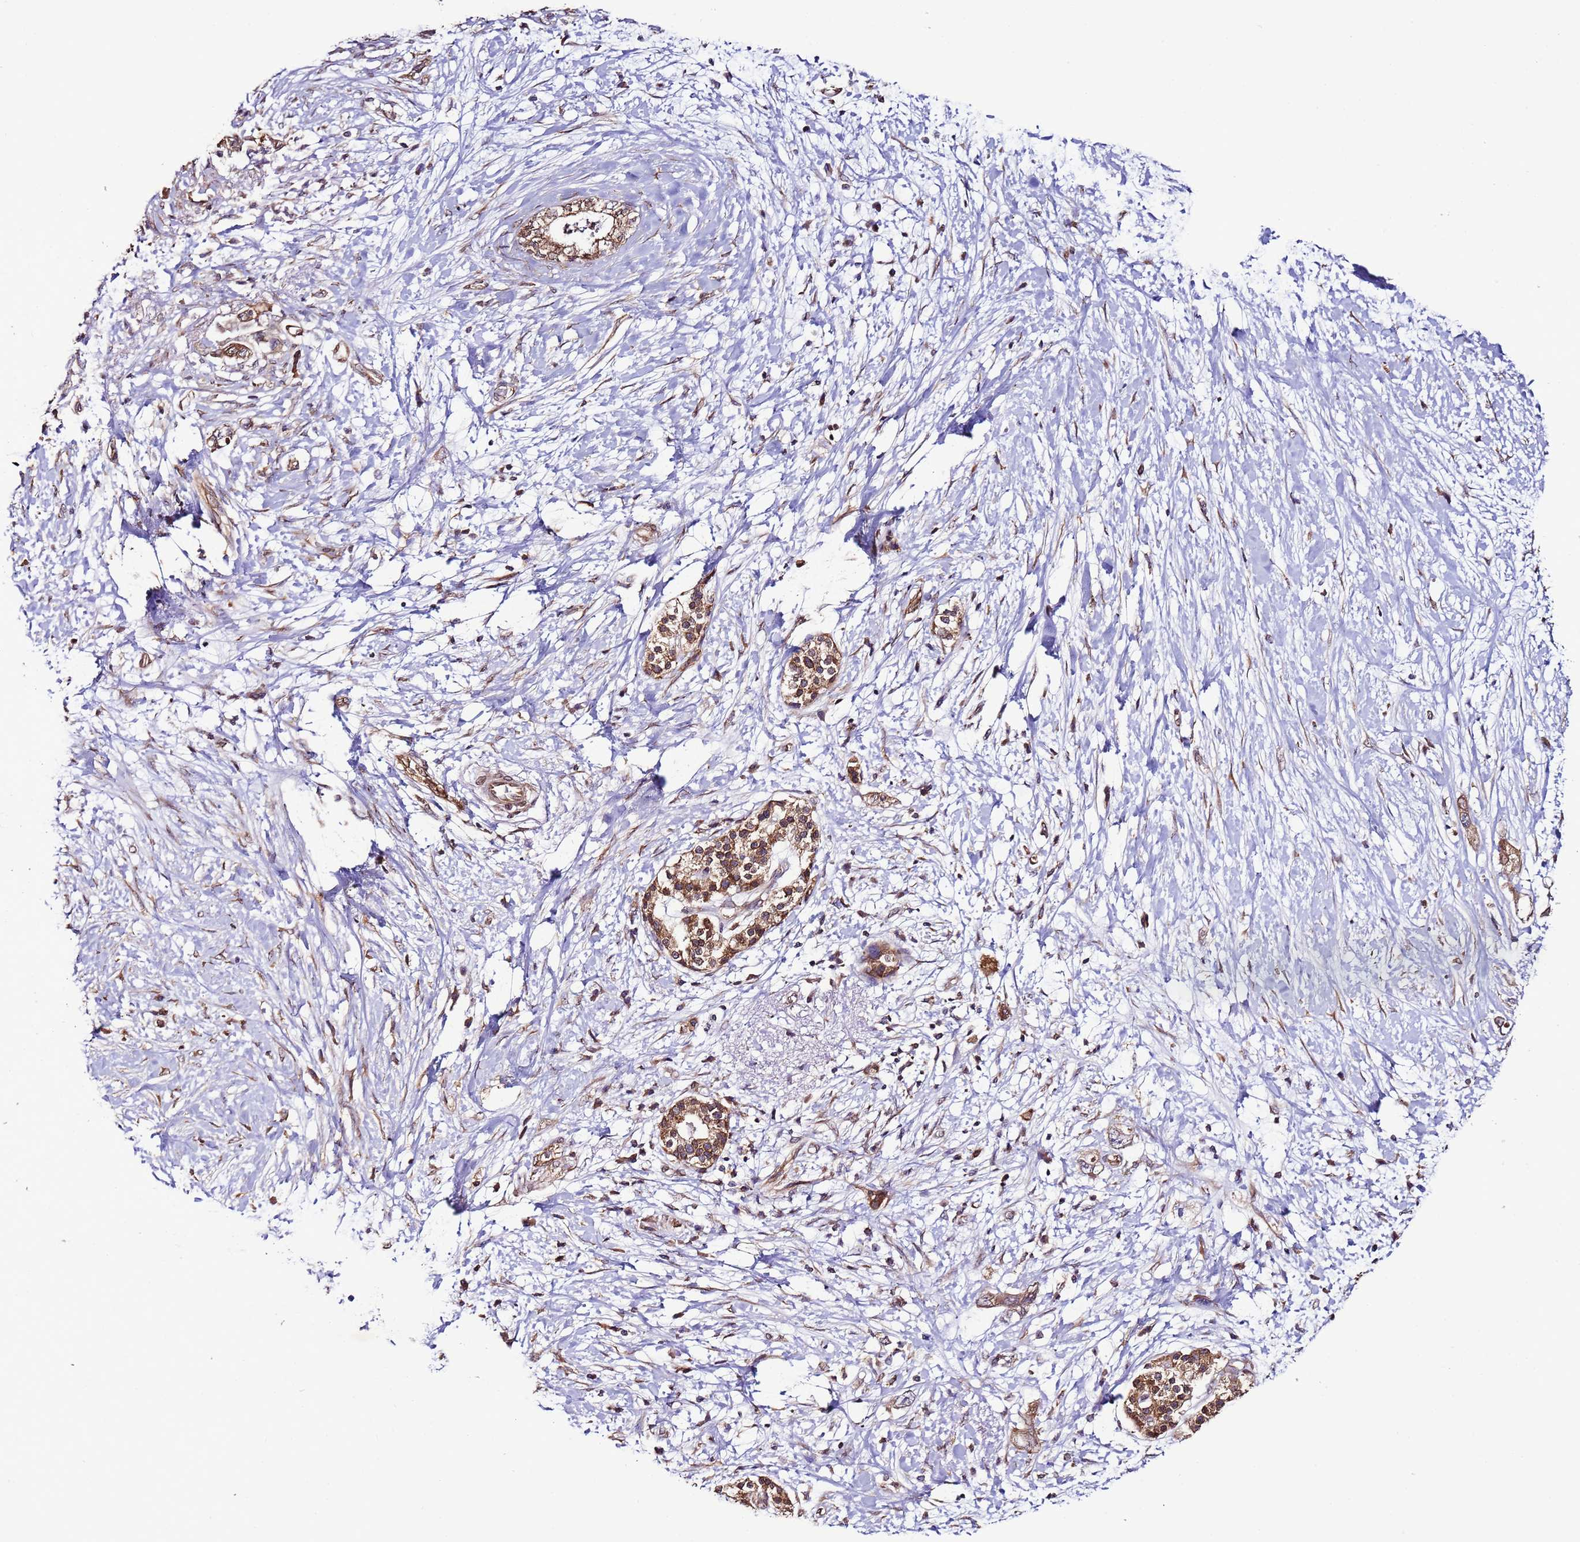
{"staining": {"intensity": "moderate", "quantity": ">75%", "location": "cytoplasmic/membranous"}, "tissue": "pancreatic cancer", "cell_type": "Tumor cells", "image_type": "cancer", "snomed": [{"axis": "morphology", "description": "Adenocarcinoma, NOS"}, {"axis": "topography", "description": "Pancreas"}], "caption": "Pancreatic cancer (adenocarcinoma) stained with a brown dye reveals moderate cytoplasmic/membranous positive positivity in about >75% of tumor cells.", "gene": "SLC41A3", "patient": {"sex": "female", "age": 73}}